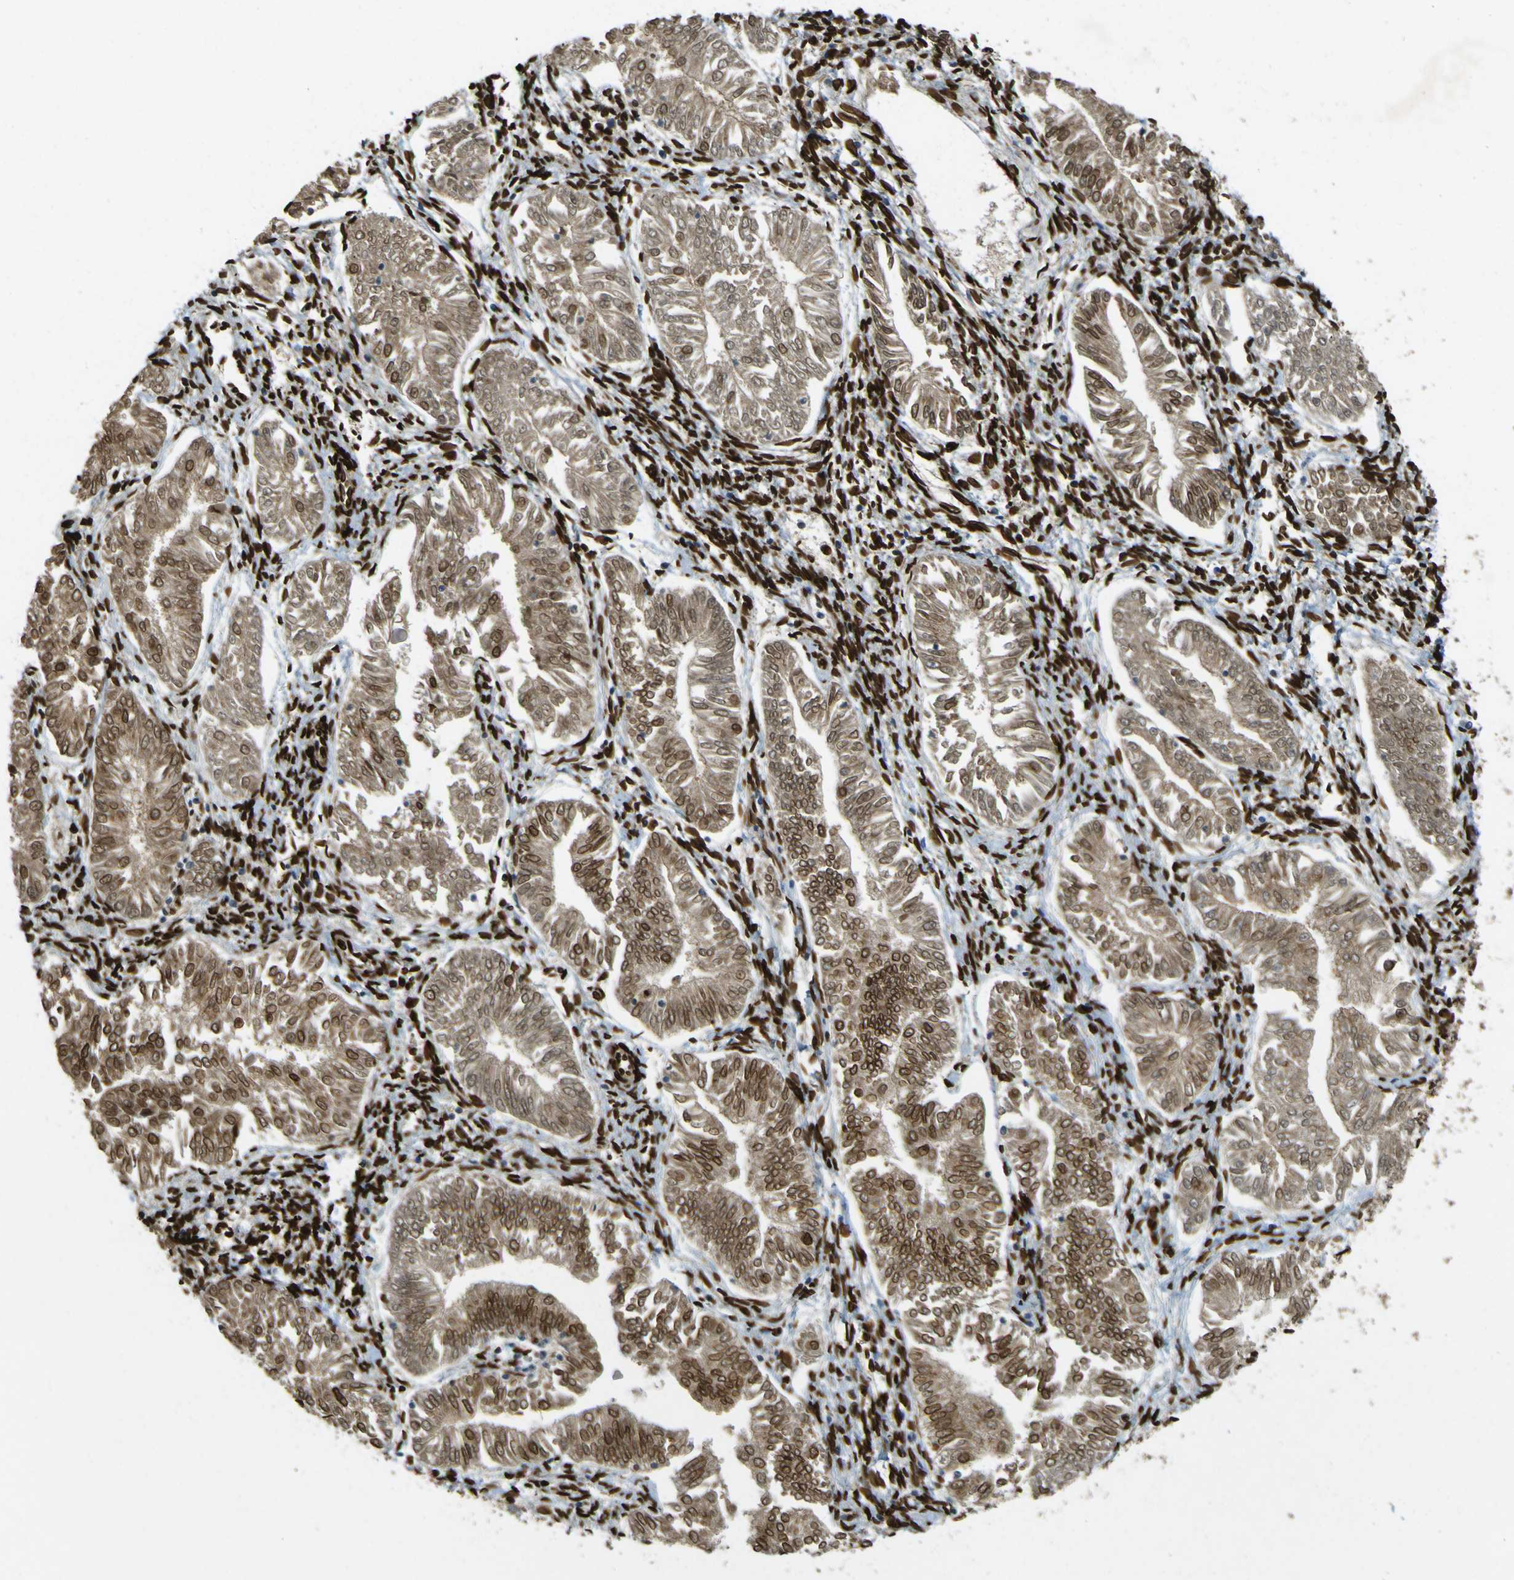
{"staining": {"intensity": "moderate", "quantity": ">75%", "location": "cytoplasmic/membranous,nuclear"}, "tissue": "endometrial cancer", "cell_type": "Tumor cells", "image_type": "cancer", "snomed": [{"axis": "morphology", "description": "Adenocarcinoma, NOS"}, {"axis": "topography", "description": "Endometrium"}], "caption": "Immunohistochemistry image of neoplastic tissue: human endometrial cancer (adenocarcinoma) stained using immunohistochemistry (IHC) exhibits medium levels of moderate protein expression localized specifically in the cytoplasmic/membranous and nuclear of tumor cells, appearing as a cytoplasmic/membranous and nuclear brown color.", "gene": "GALNT1", "patient": {"sex": "female", "age": 53}}